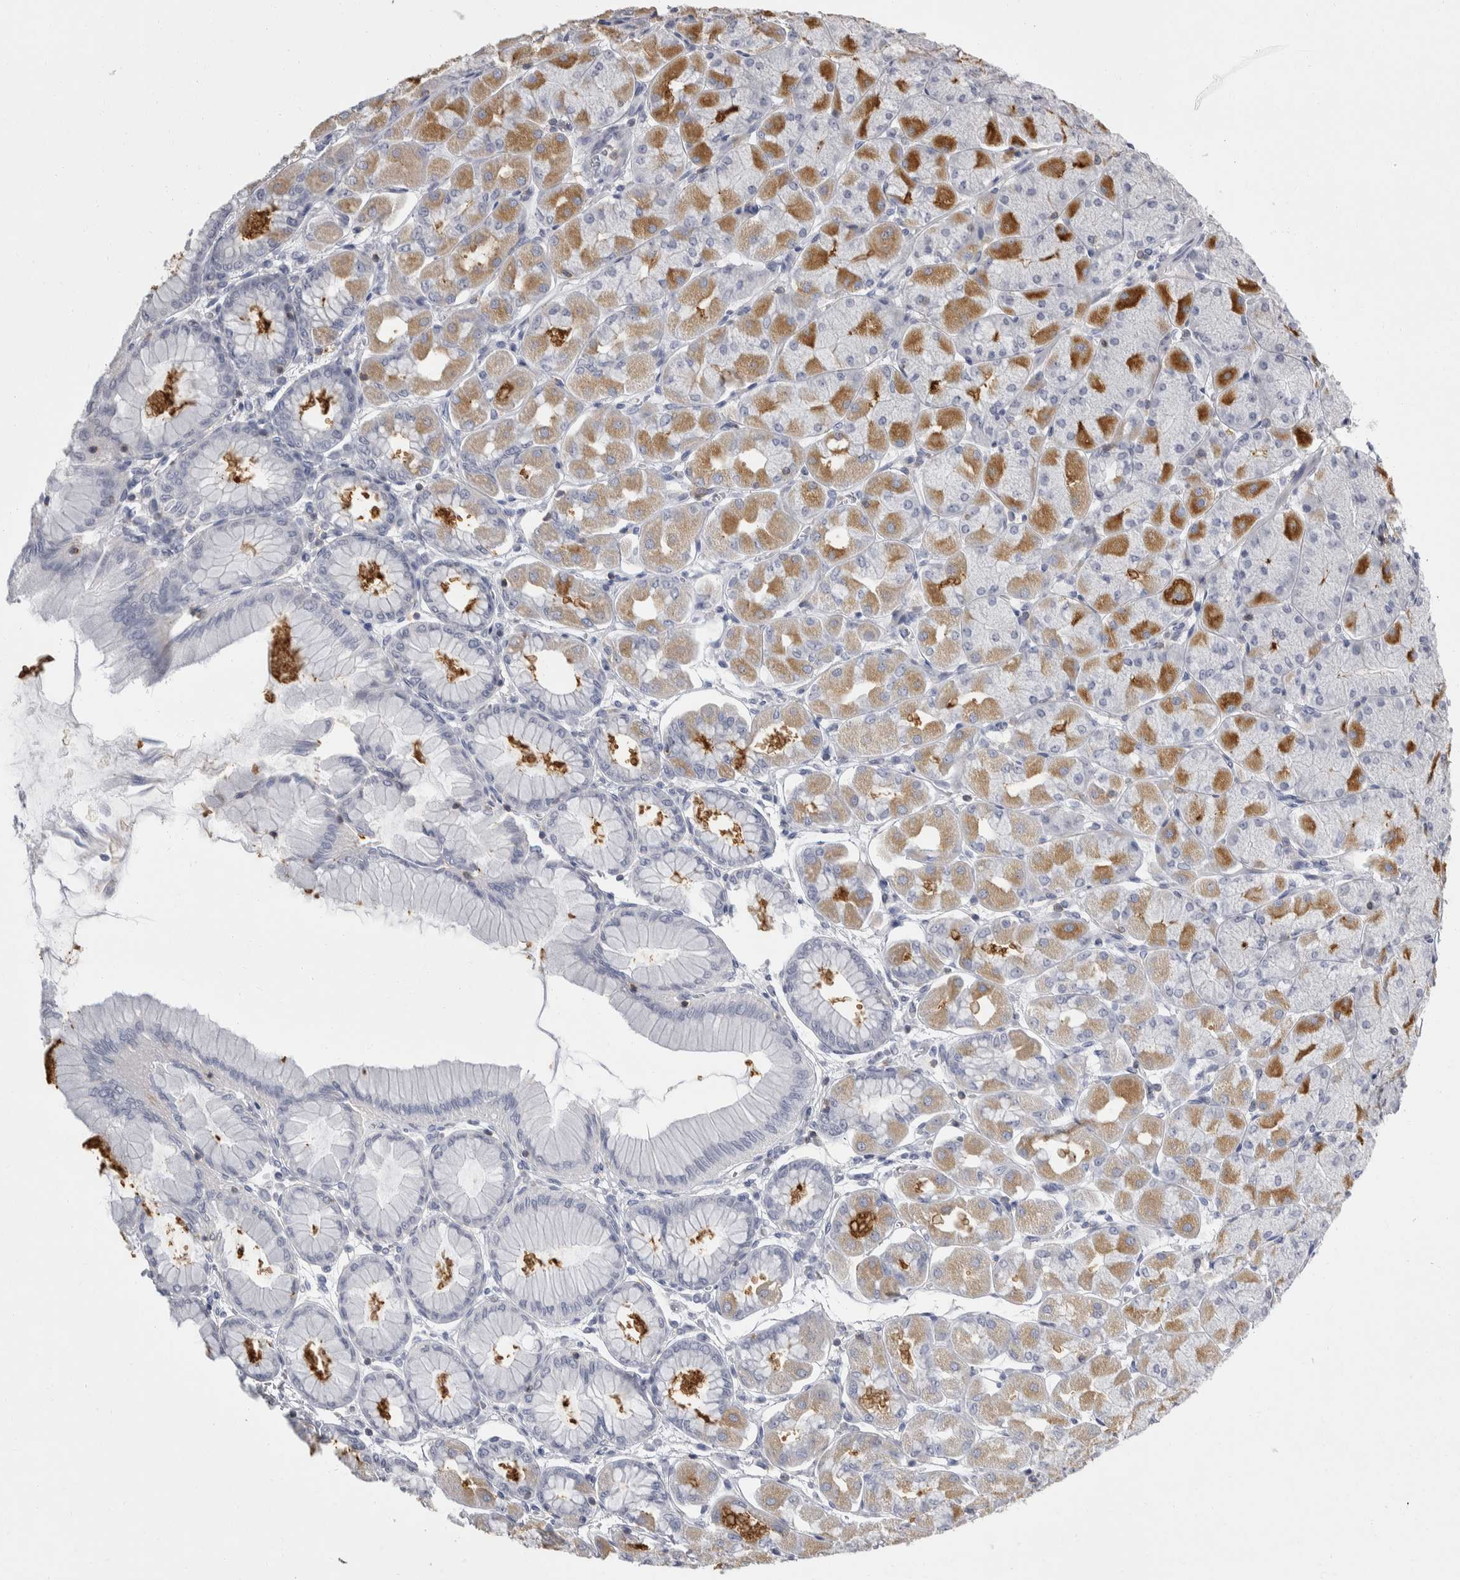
{"staining": {"intensity": "moderate", "quantity": "25%-75%", "location": "cytoplasmic/membranous"}, "tissue": "stomach", "cell_type": "Glandular cells", "image_type": "normal", "snomed": [{"axis": "morphology", "description": "Normal tissue, NOS"}, {"axis": "topography", "description": "Stomach, upper"}], "caption": "High-power microscopy captured an IHC micrograph of benign stomach, revealing moderate cytoplasmic/membranous staining in approximately 25%-75% of glandular cells. Using DAB (brown) and hematoxylin (blue) stains, captured at high magnification using brightfield microscopy.", "gene": "CEP295NL", "patient": {"sex": "female", "age": 56}}